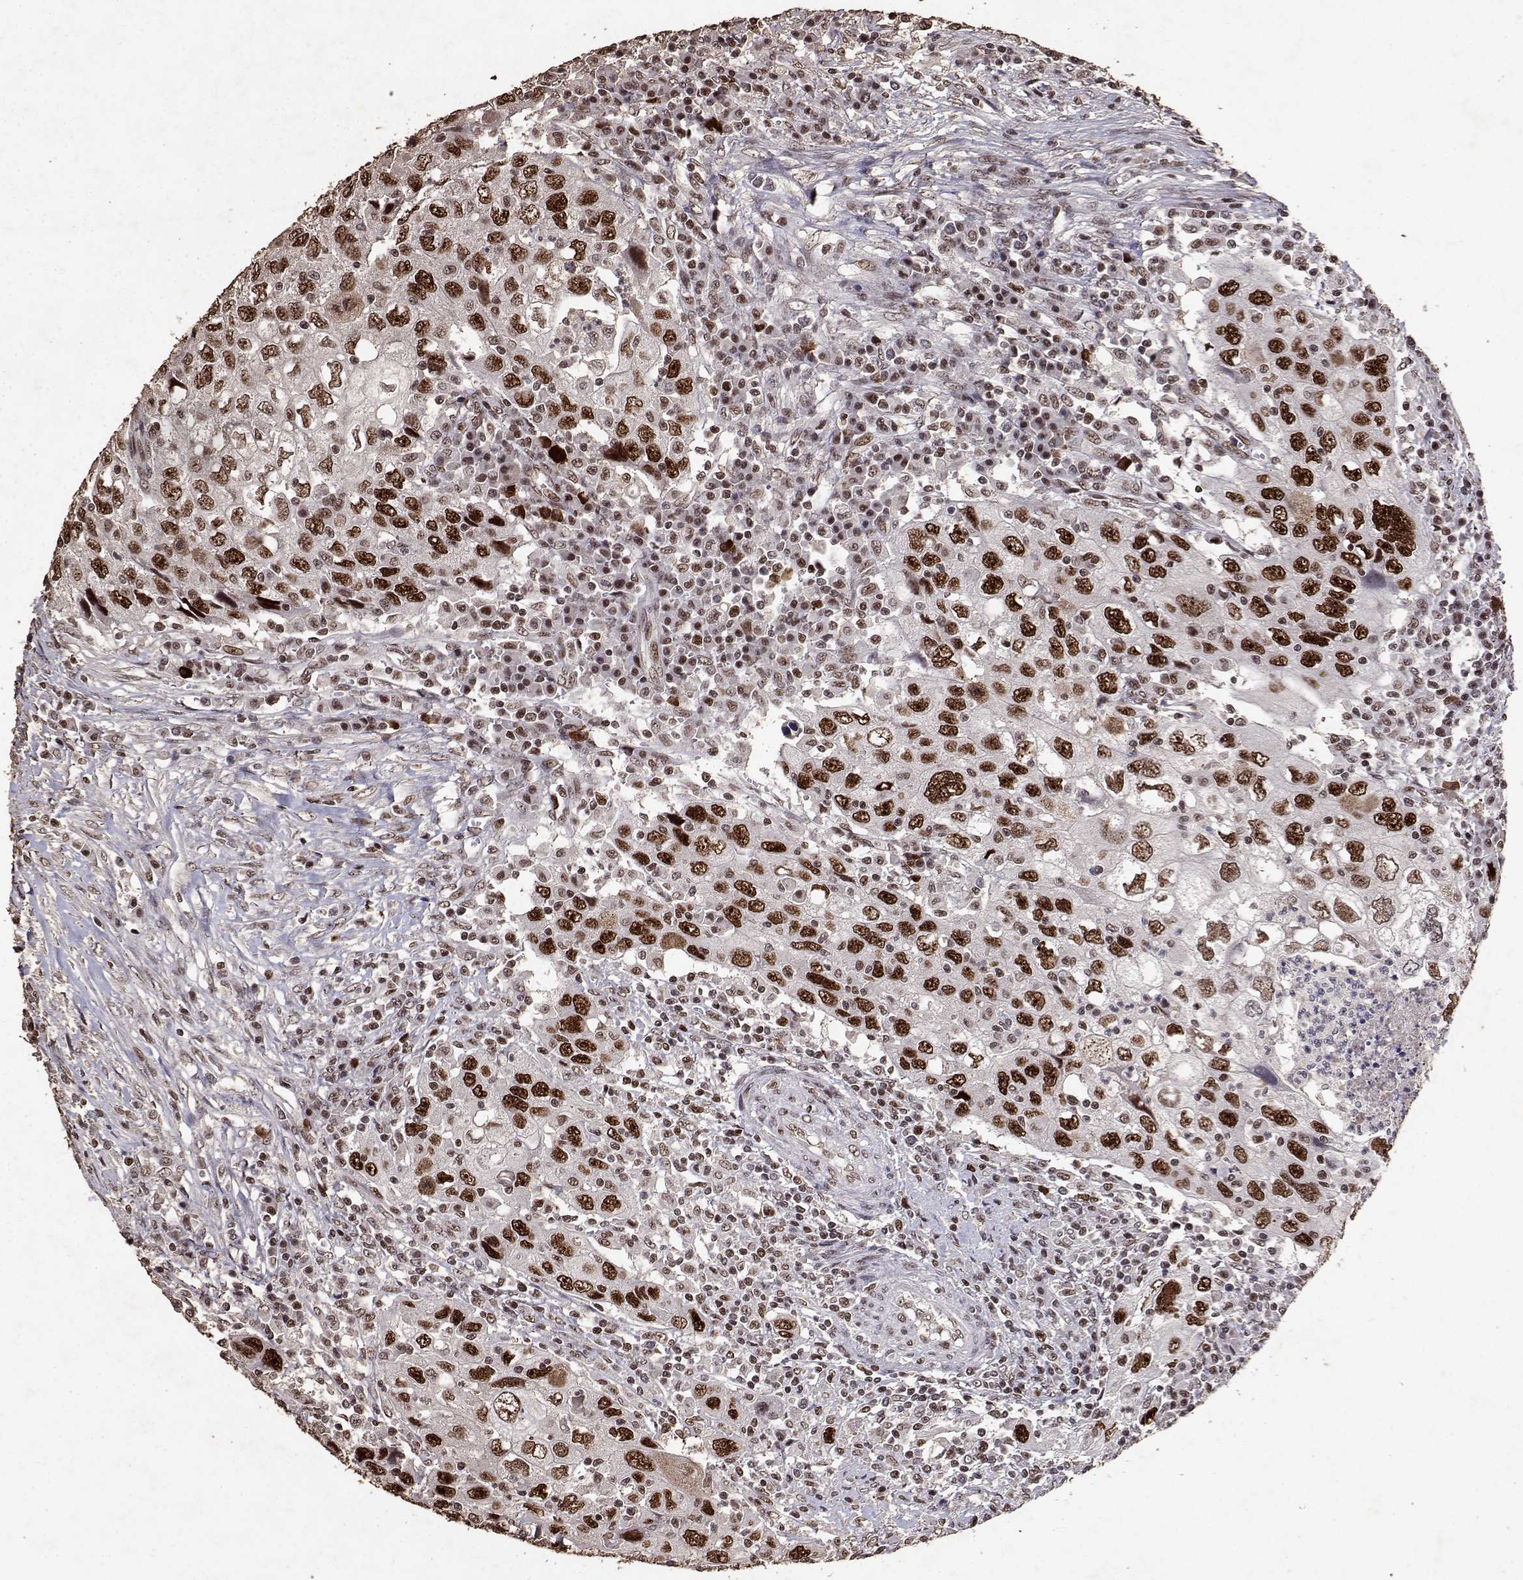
{"staining": {"intensity": "strong", "quantity": ">75%", "location": "nuclear"}, "tissue": "urothelial cancer", "cell_type": "Tumor cells", "image_type": "cancer", "snomed": [{"axis": "morphology", "description": "Urothelial carcinoma, High grade"}, {"axis": "topography", "description": "Urinary bladder"}], "caption": "Tumor cells demonstrate strong nuclear positivity in approximately >75% of cells in high-grade urothelial carcinoma.", "gene": "TOE1", "patient": {"sex": "male", "age": 76}}